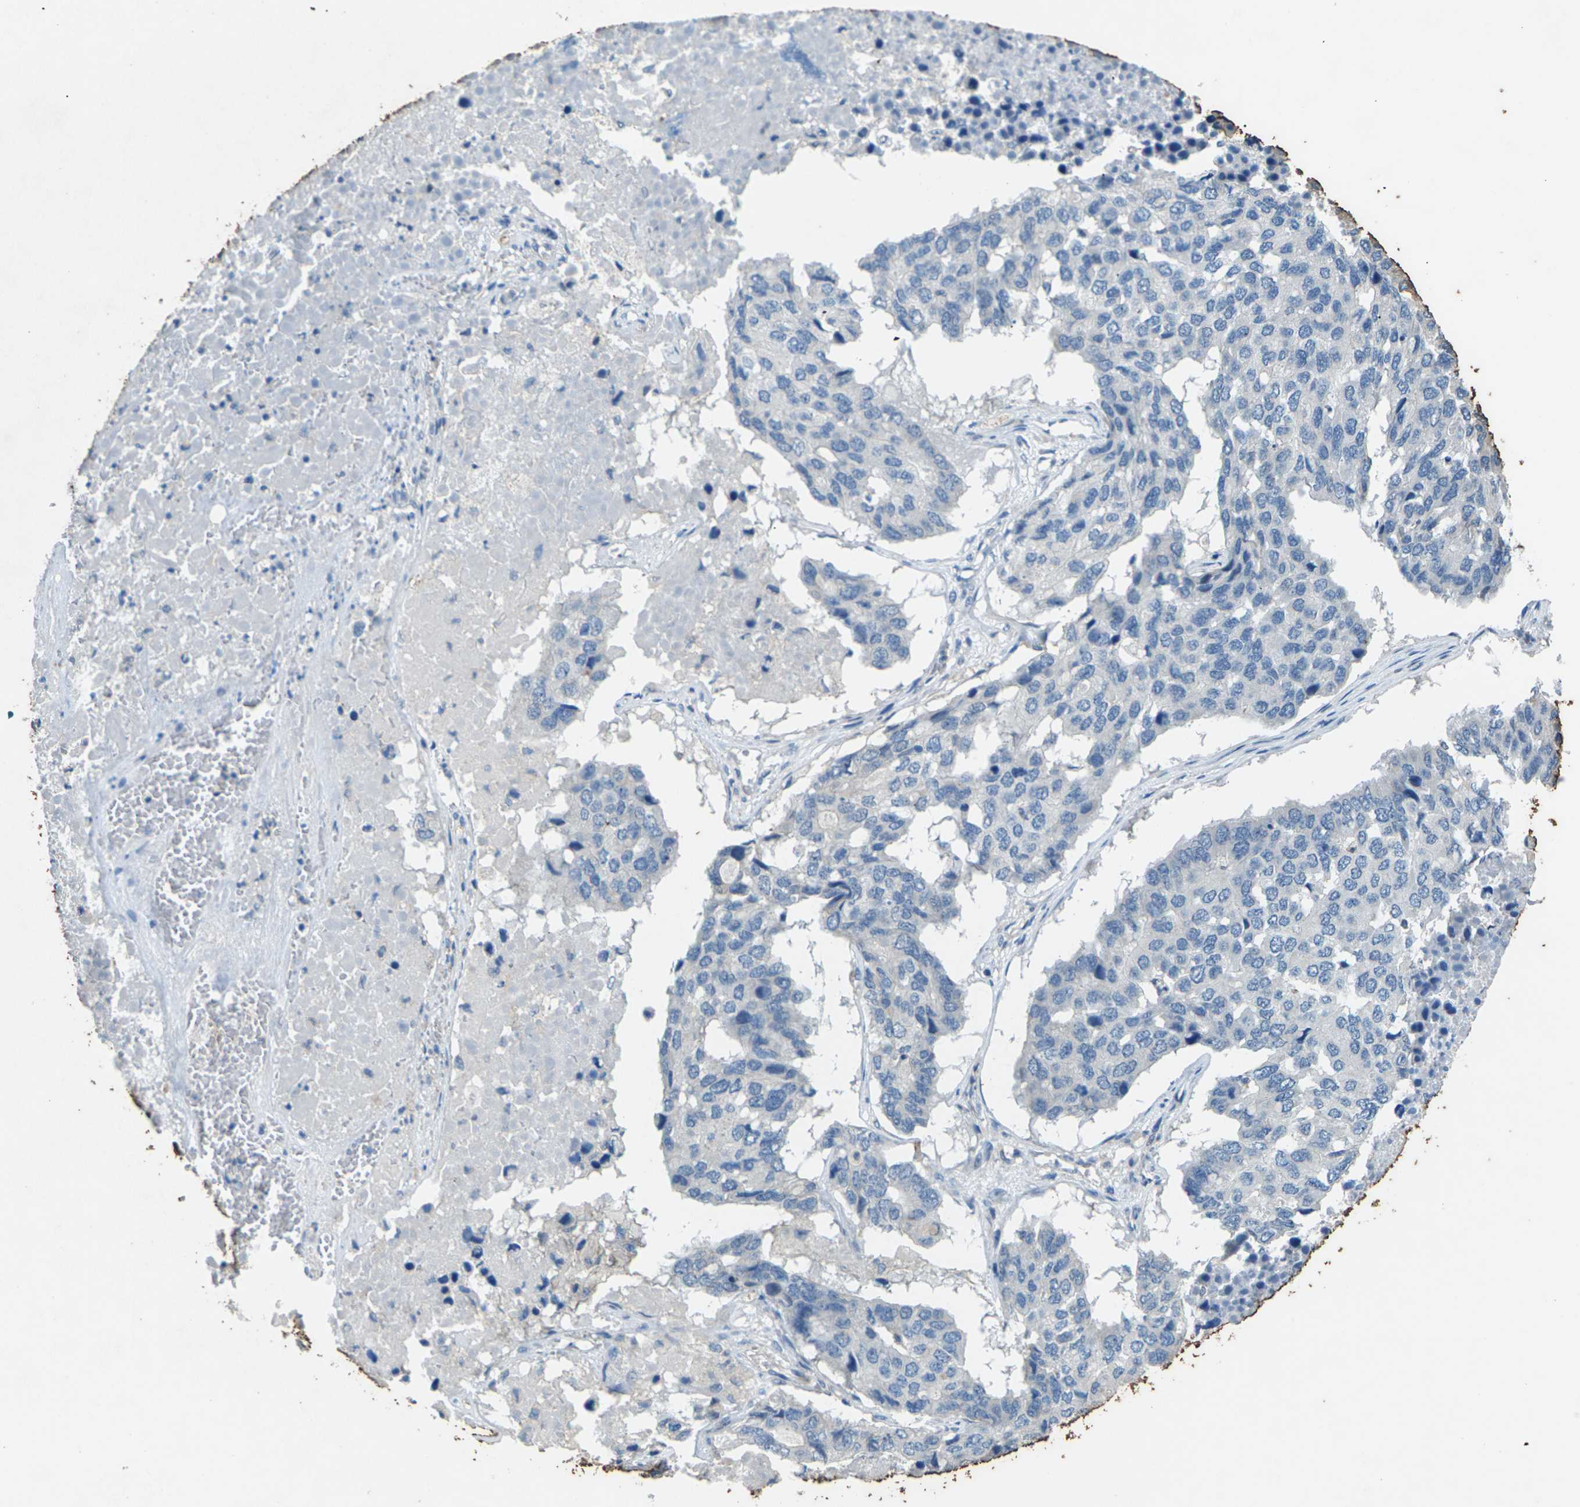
{"staining": {"intensity": "negative", "quantity": "none", "location": "none"}, "tissue": "pancreatic cancer", "cell_type": "Tumor cells", "image_type": "cancer", "snomed": [{"axis": "morphology", "description": "Adenocarcinoma, NOS"}, {"axis": "topography", "description": "Pancreas"}], "caption": "IHC micrograph of pancreatic cancer (adenocarcinoma) stained for a protein (brown), which exhibits no positivity in tumor cells.", "gene": "SIGLEC14", "patient": {"sex": "male", "age": 50}}